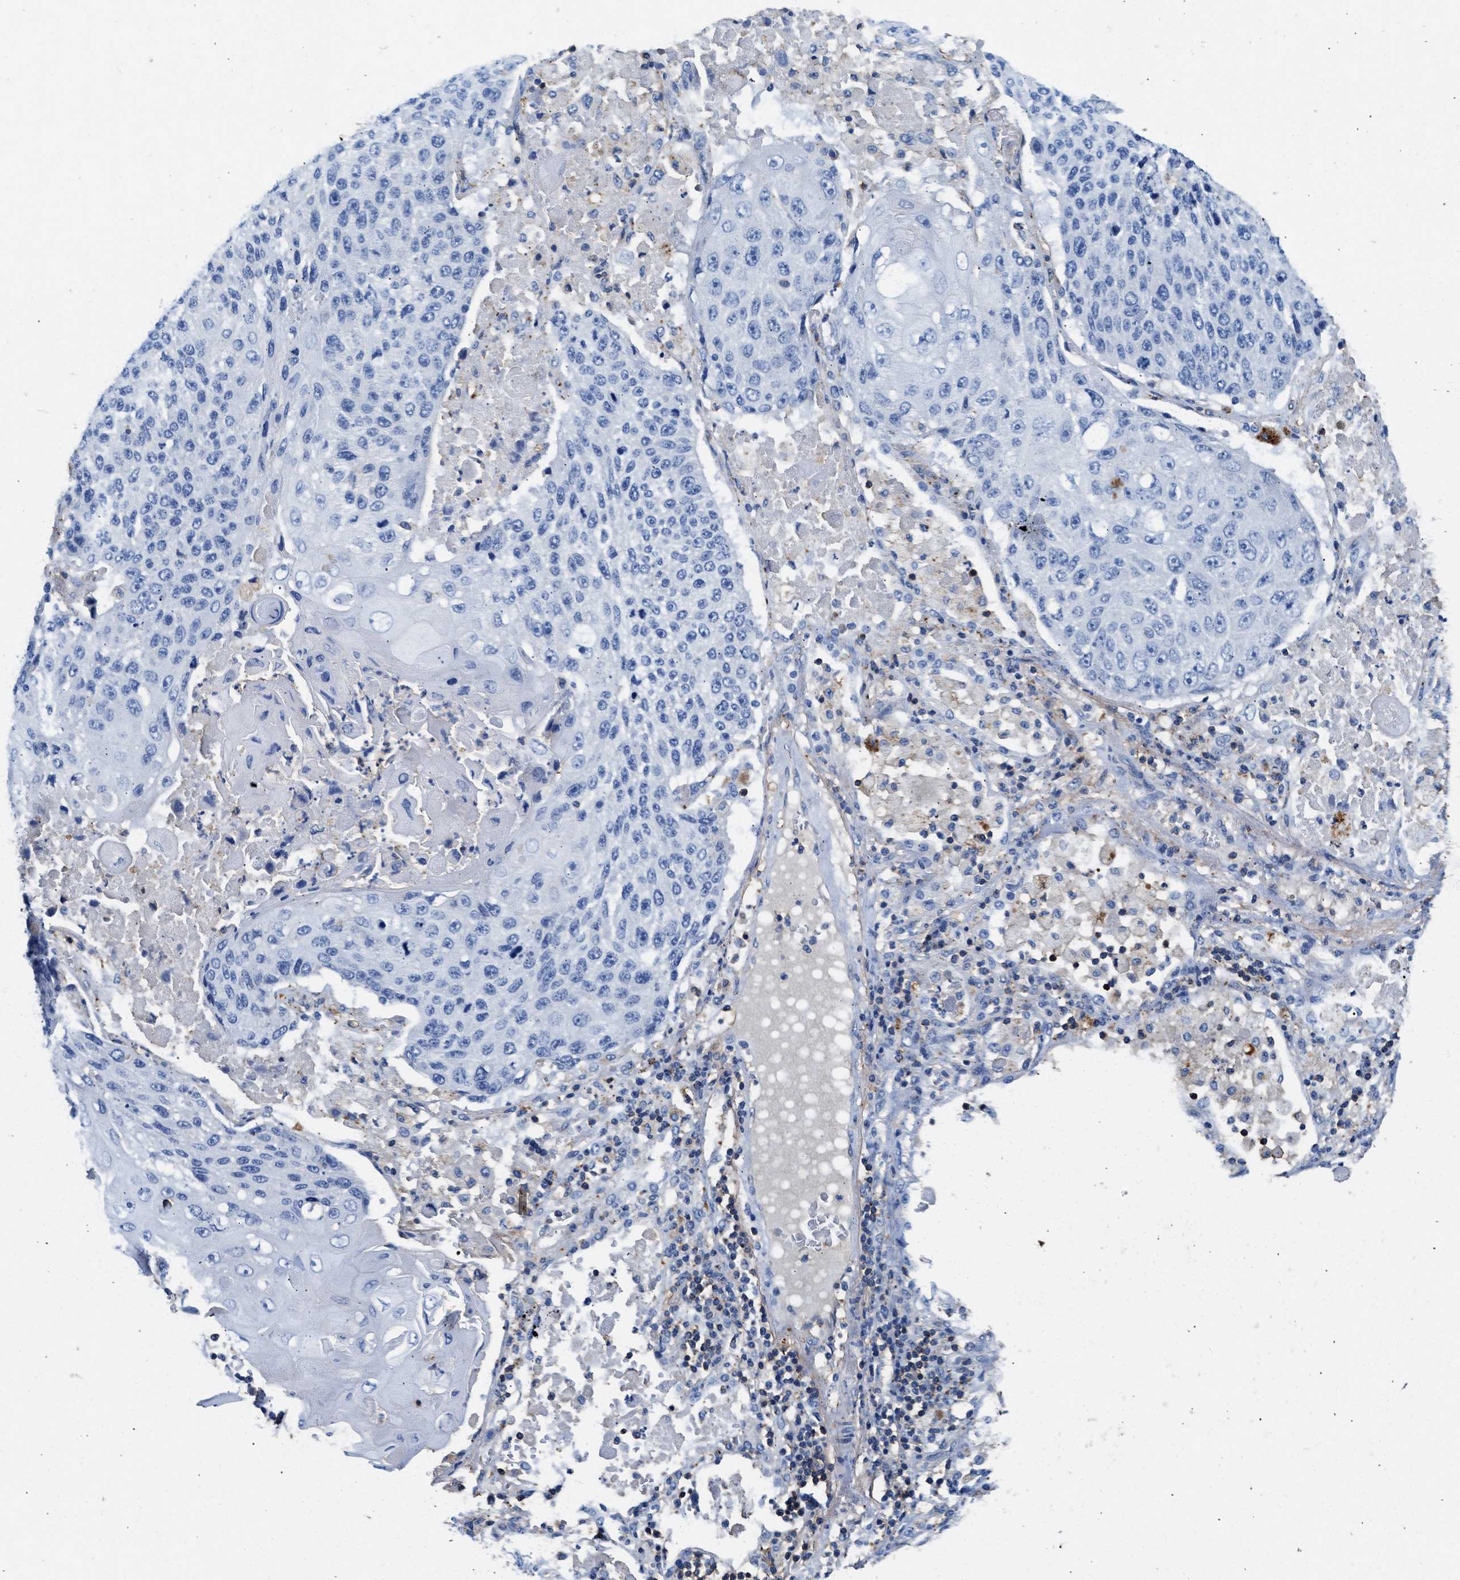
{"staining": {"intensity": "negative", "quantity": "none", "location": "none"}, "tissue": "lung cancer", "cell_type": "Tumor cells", "image_type": "cancer", "snomed": [{"axis": "morphology", "description": "Squamous cell carcinoma, NOS"}, {"axis": "topography", "description": "Lung"}], "caption": "An immunohistochemistry micrograph of lung cancer (squamous cell carcinoma) is shown. There is no staining in tumor cells of lung cancer (squamous cell carcinoma).", "gene": "KCNQ4", "patient": {"sex": "male", "age": 61}}